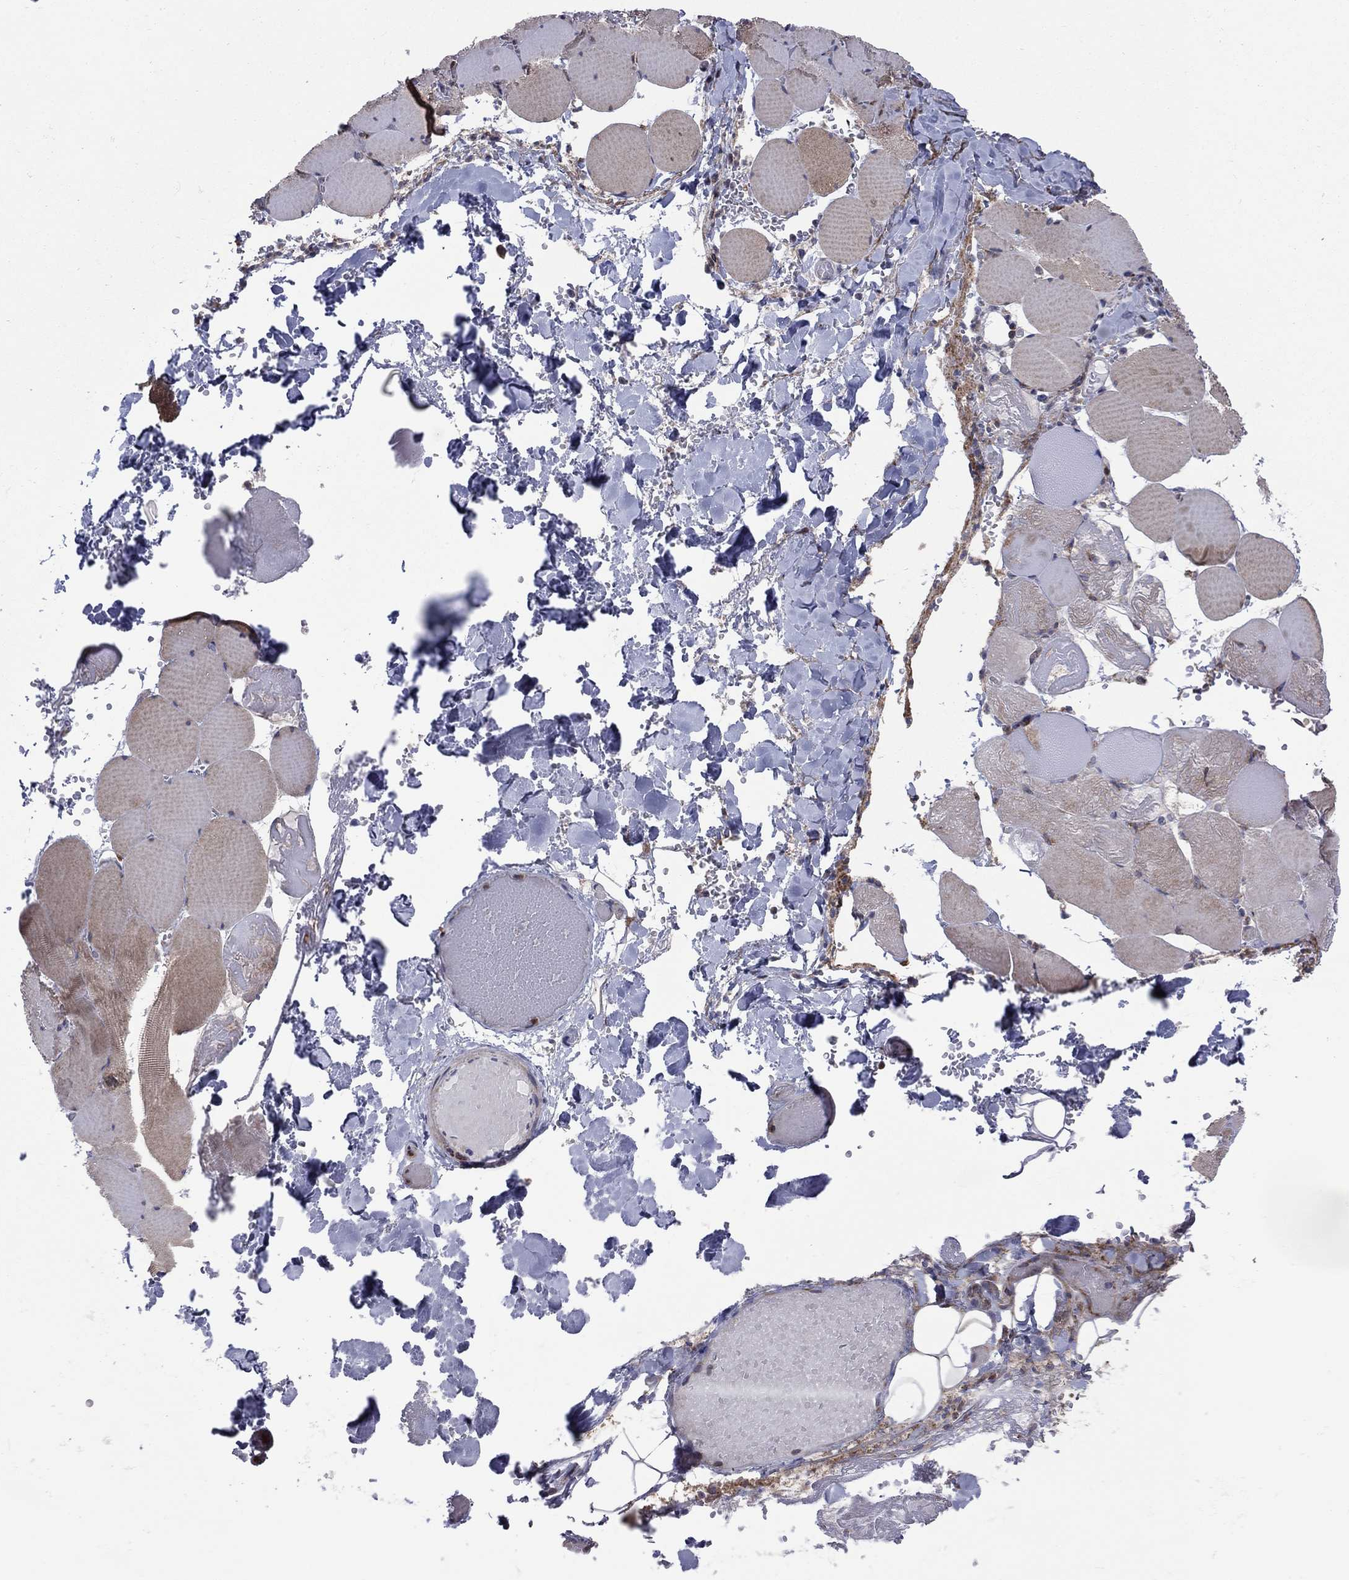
{"staining": {"intensity": "weak", "quantity": "<25%", "location": "cytoplasmic/membranous"}, "tissue": "skeletal muscle", "cell_type": "Myocytes", "image_type": "normal", "snomed": [{"axis": "morphology", "description": "Normal tissue, NOS"}, {"axis": "morphology", "description": "Malignant melanoma, Metastatic site"}, {"axis": "topography", "description": "Skeletal muscle"}], "caption": "An image of skeletal muscle stained for a protein exhibits no brown staining in myocytes. Brightfield microscopy of IHC stained with DAB (brown) and hematoxylin (blue), captured at high magnification.", "gene": "GPR155", "patient": {"sex": "male", "age": 50}}